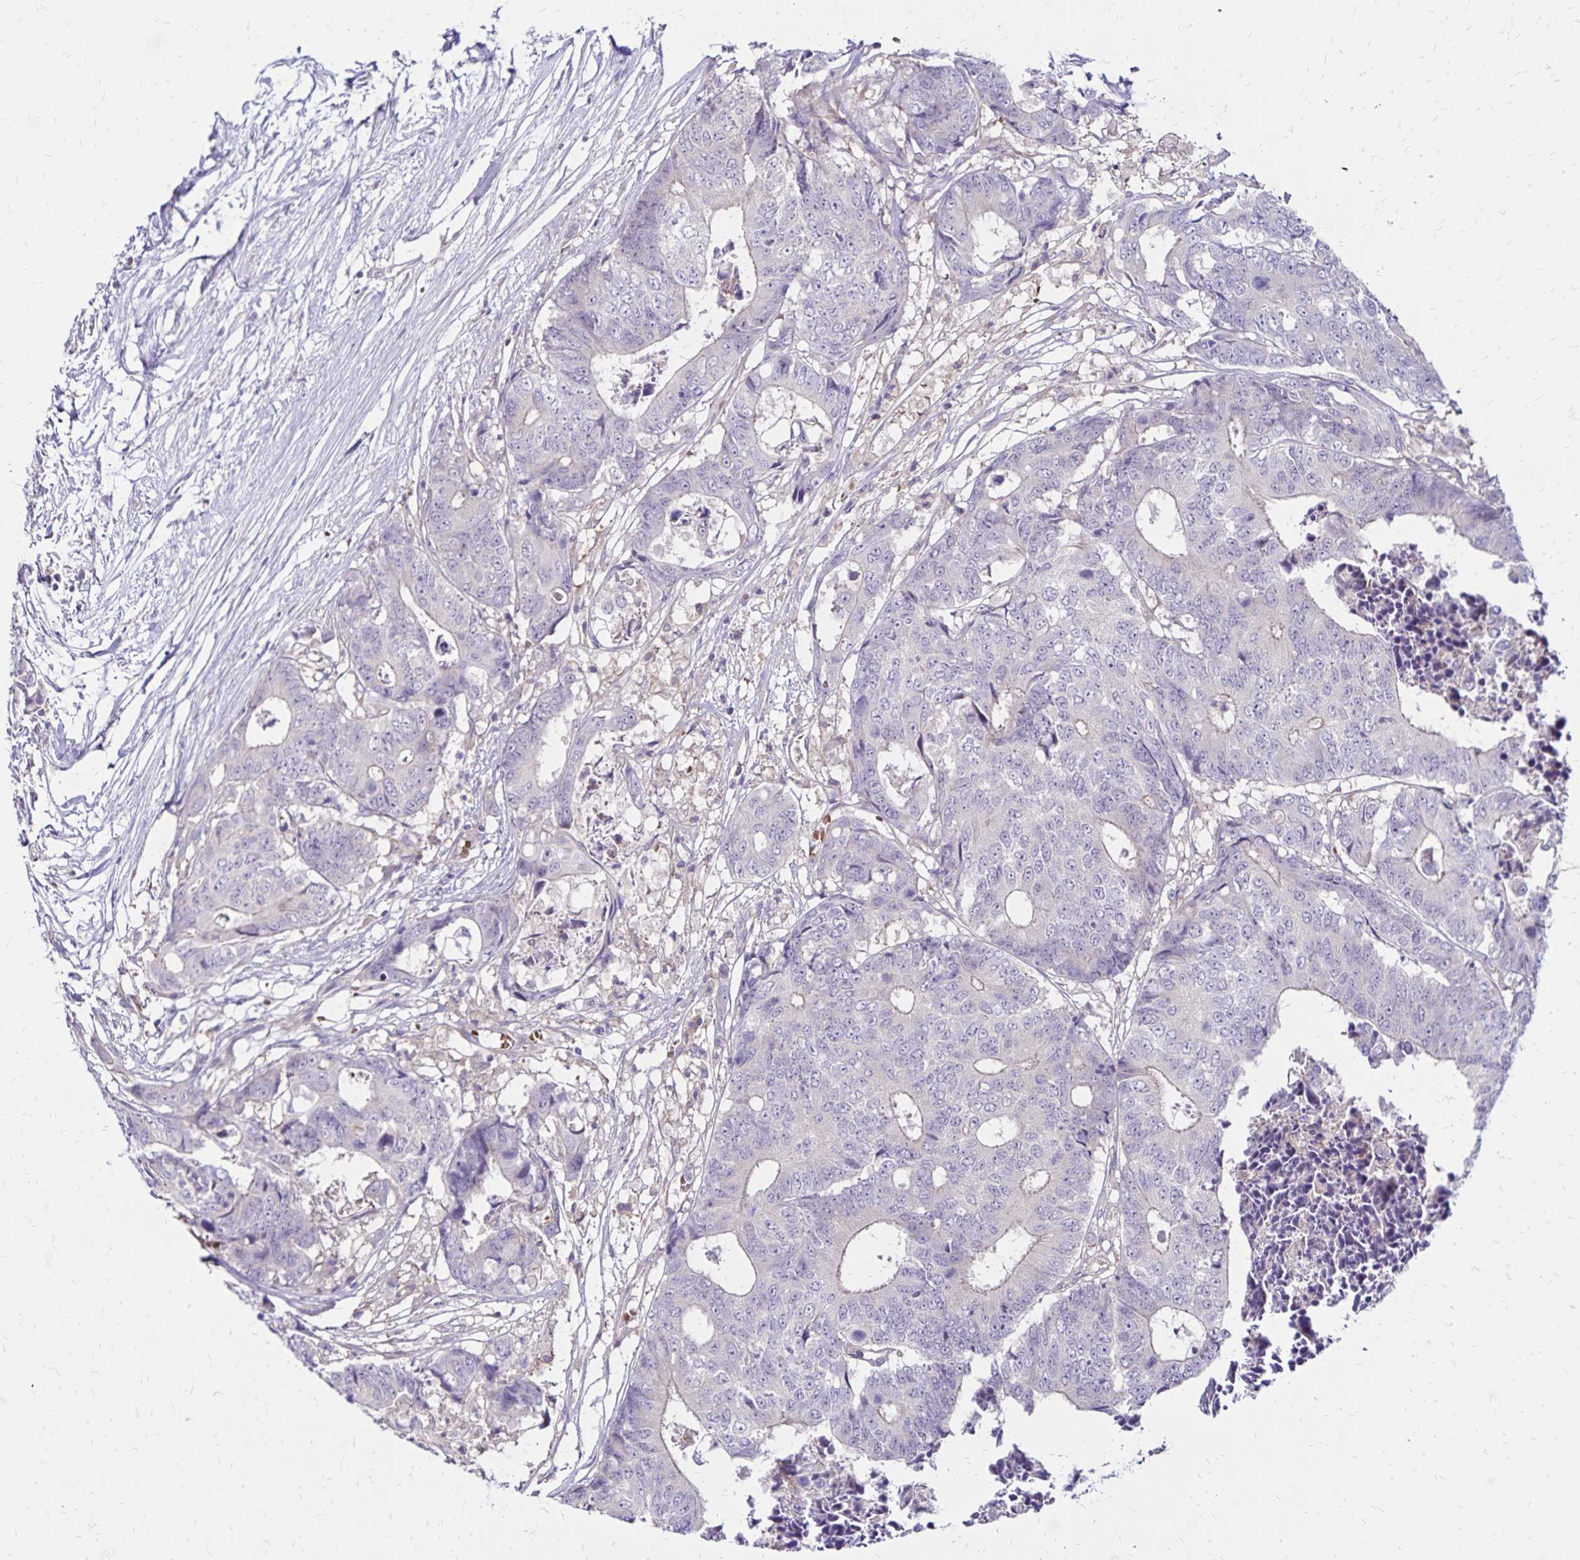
{"staining": {"intensity": "negative", "quantity": "none", "location": "none"}, "tissue": "colorectal cancer", "cell_type": "Tumor cells", "image_type": "cancer", "snomed": [{"axis": "morphology", "description": "Adenocarcinoma, NOS"}, {"axis": "topography", "description": "Colon"}], "caption": "Adenocarcinoma (colorectal) was stained to show a protein in brown. There is no significant staining in tumor cells. (Brightfield microscopy of DAB immunohistochemistry (IHC) at high magnification).", "gene": "FSD1", "patient": {"sex": "female", "age": 48}}